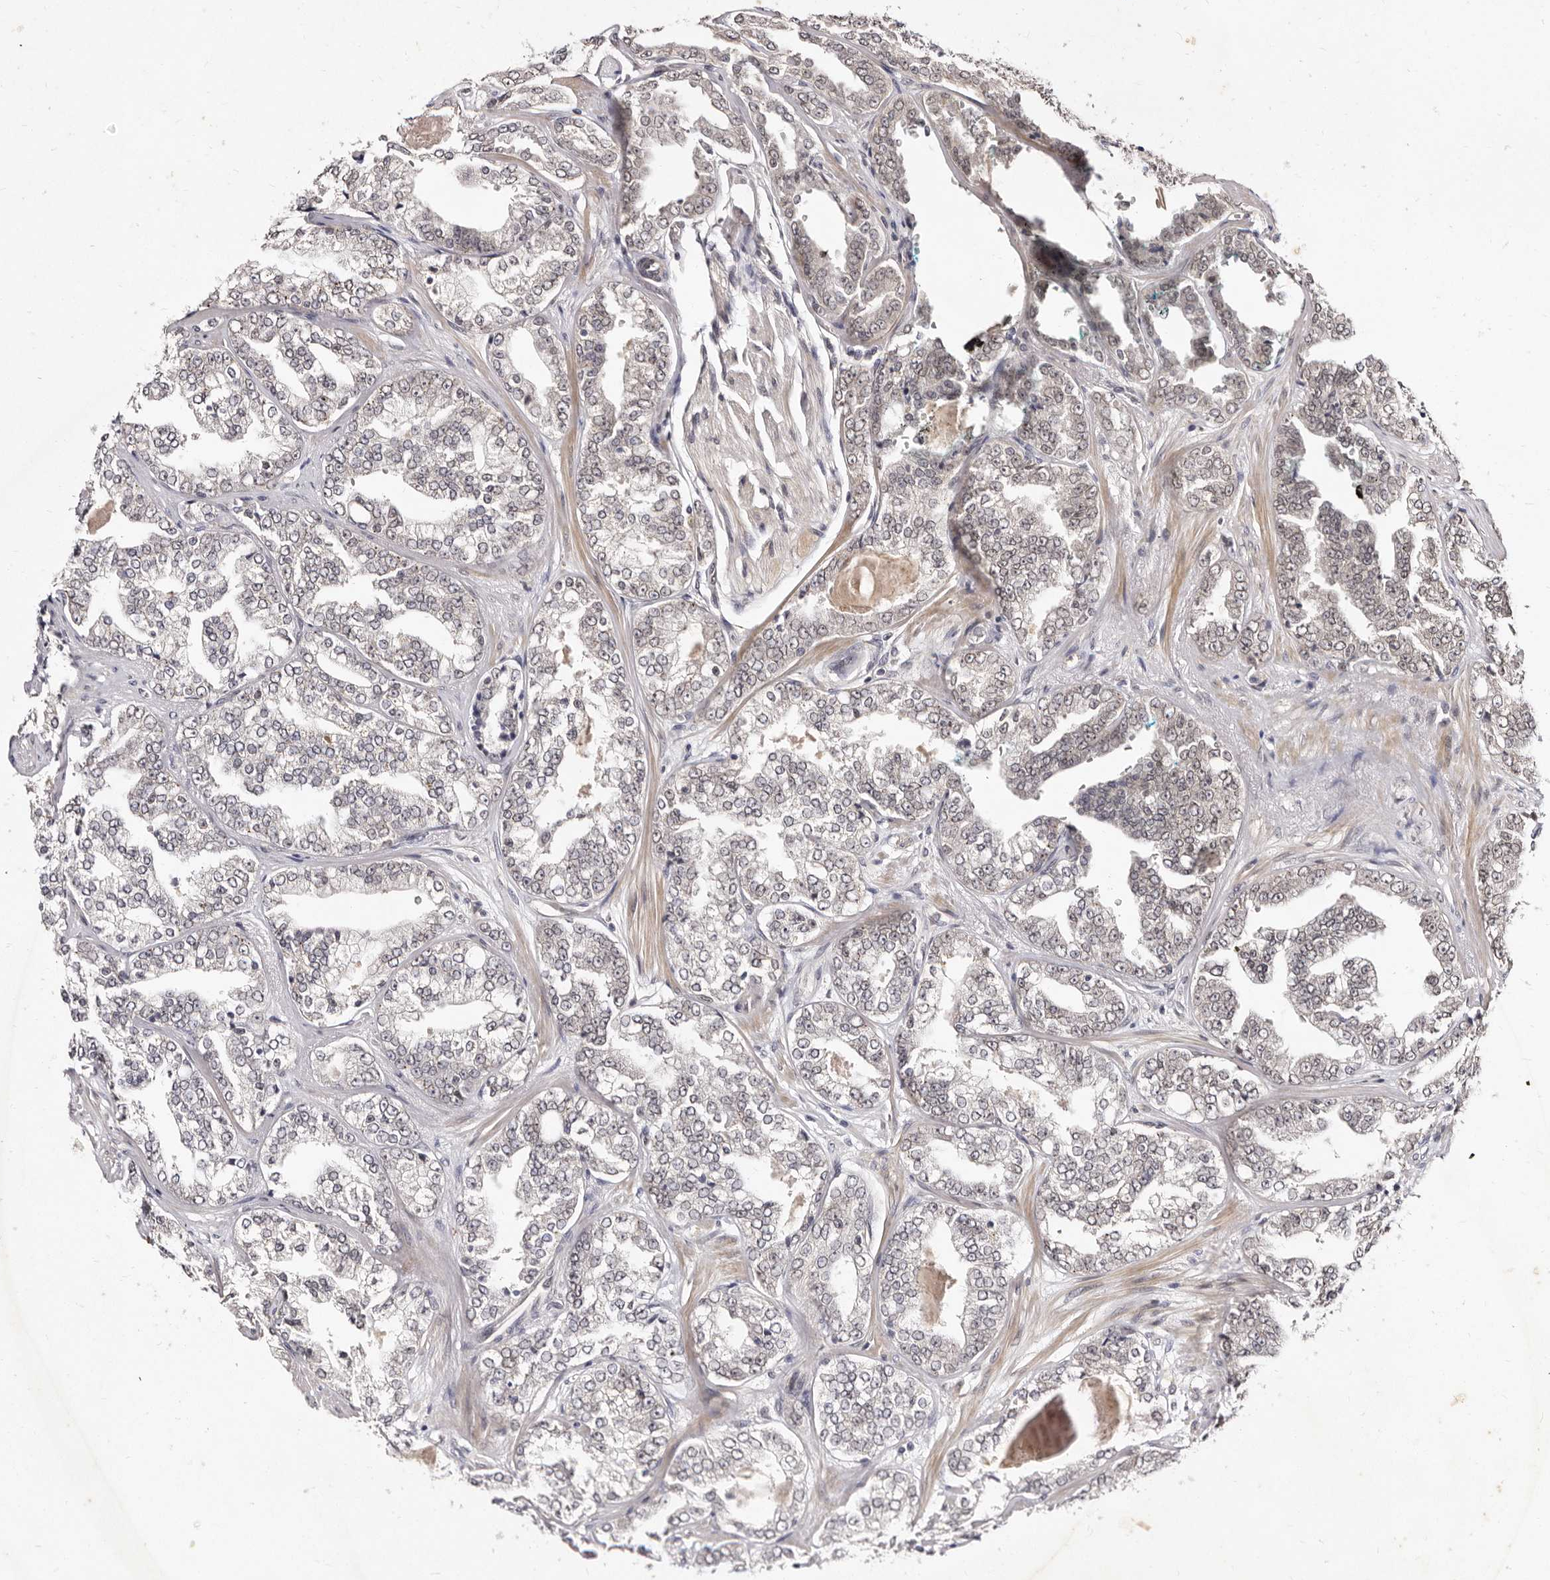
{"staining": {"intensity": "weak", "quantity": "<25%", "location": "nuclear"}, "tissue": "prostate cancer", "cell_type": "Tumor cells", "image_type": "cancer", "snomed": [{"axis": "morphology", "description": "Adenocarcinoma, High grade"}, {"axis": "topography", "description": "Prostate"}], "caption": "This image is of prostate cancer (high-grade adenocarcinoma) stained with IHC to label a protein in brown with the nuclei are counter-stained blue. There is no positivity in tumor cells.", "gene": "LCORL", "patient": {"sex": "male", "age": 71}}